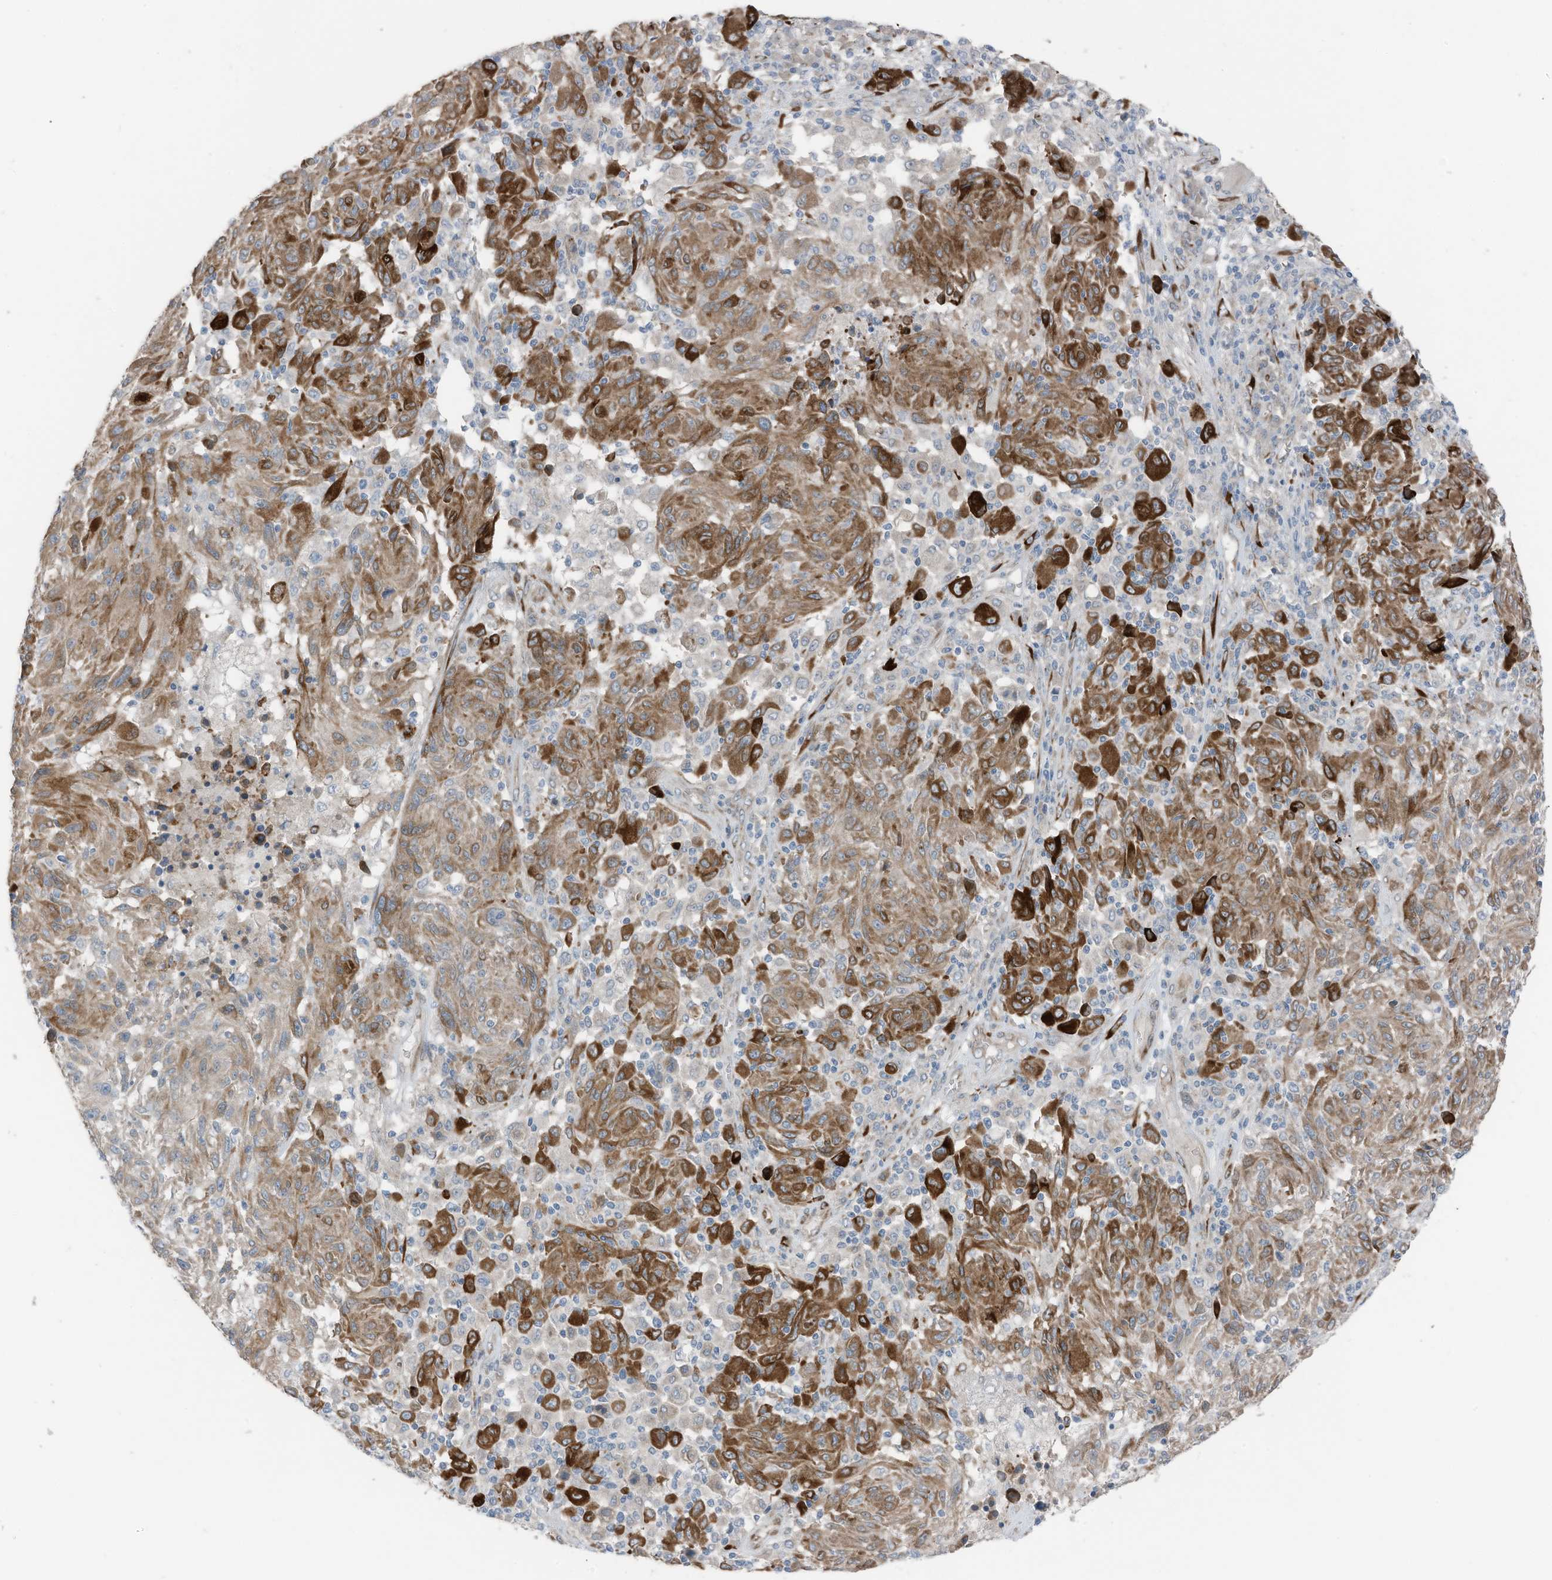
{"staining": {"intensity": "moderate", "quantity": "25%-75%", "location": "cytoplasmic/membranous"}, "tissue": "melanoma", "cell_type": "Tumor cells", "image_type": "cancer", "snomed": [{"axis": "morphology", "description": "Malignant melanoma, NOS"}, {"axis": "topography", "description": "Skin"}], "caption": "DAB (3,3'-diaminobenzidine) immunohistochemical staining of melanoma exhibits moderate cytoplasmic/membranous protein positivity in about 25%-75% of tumor cells.", "gene": "ARHGEF33", "patient": {"sex": "male", "age": 53}}